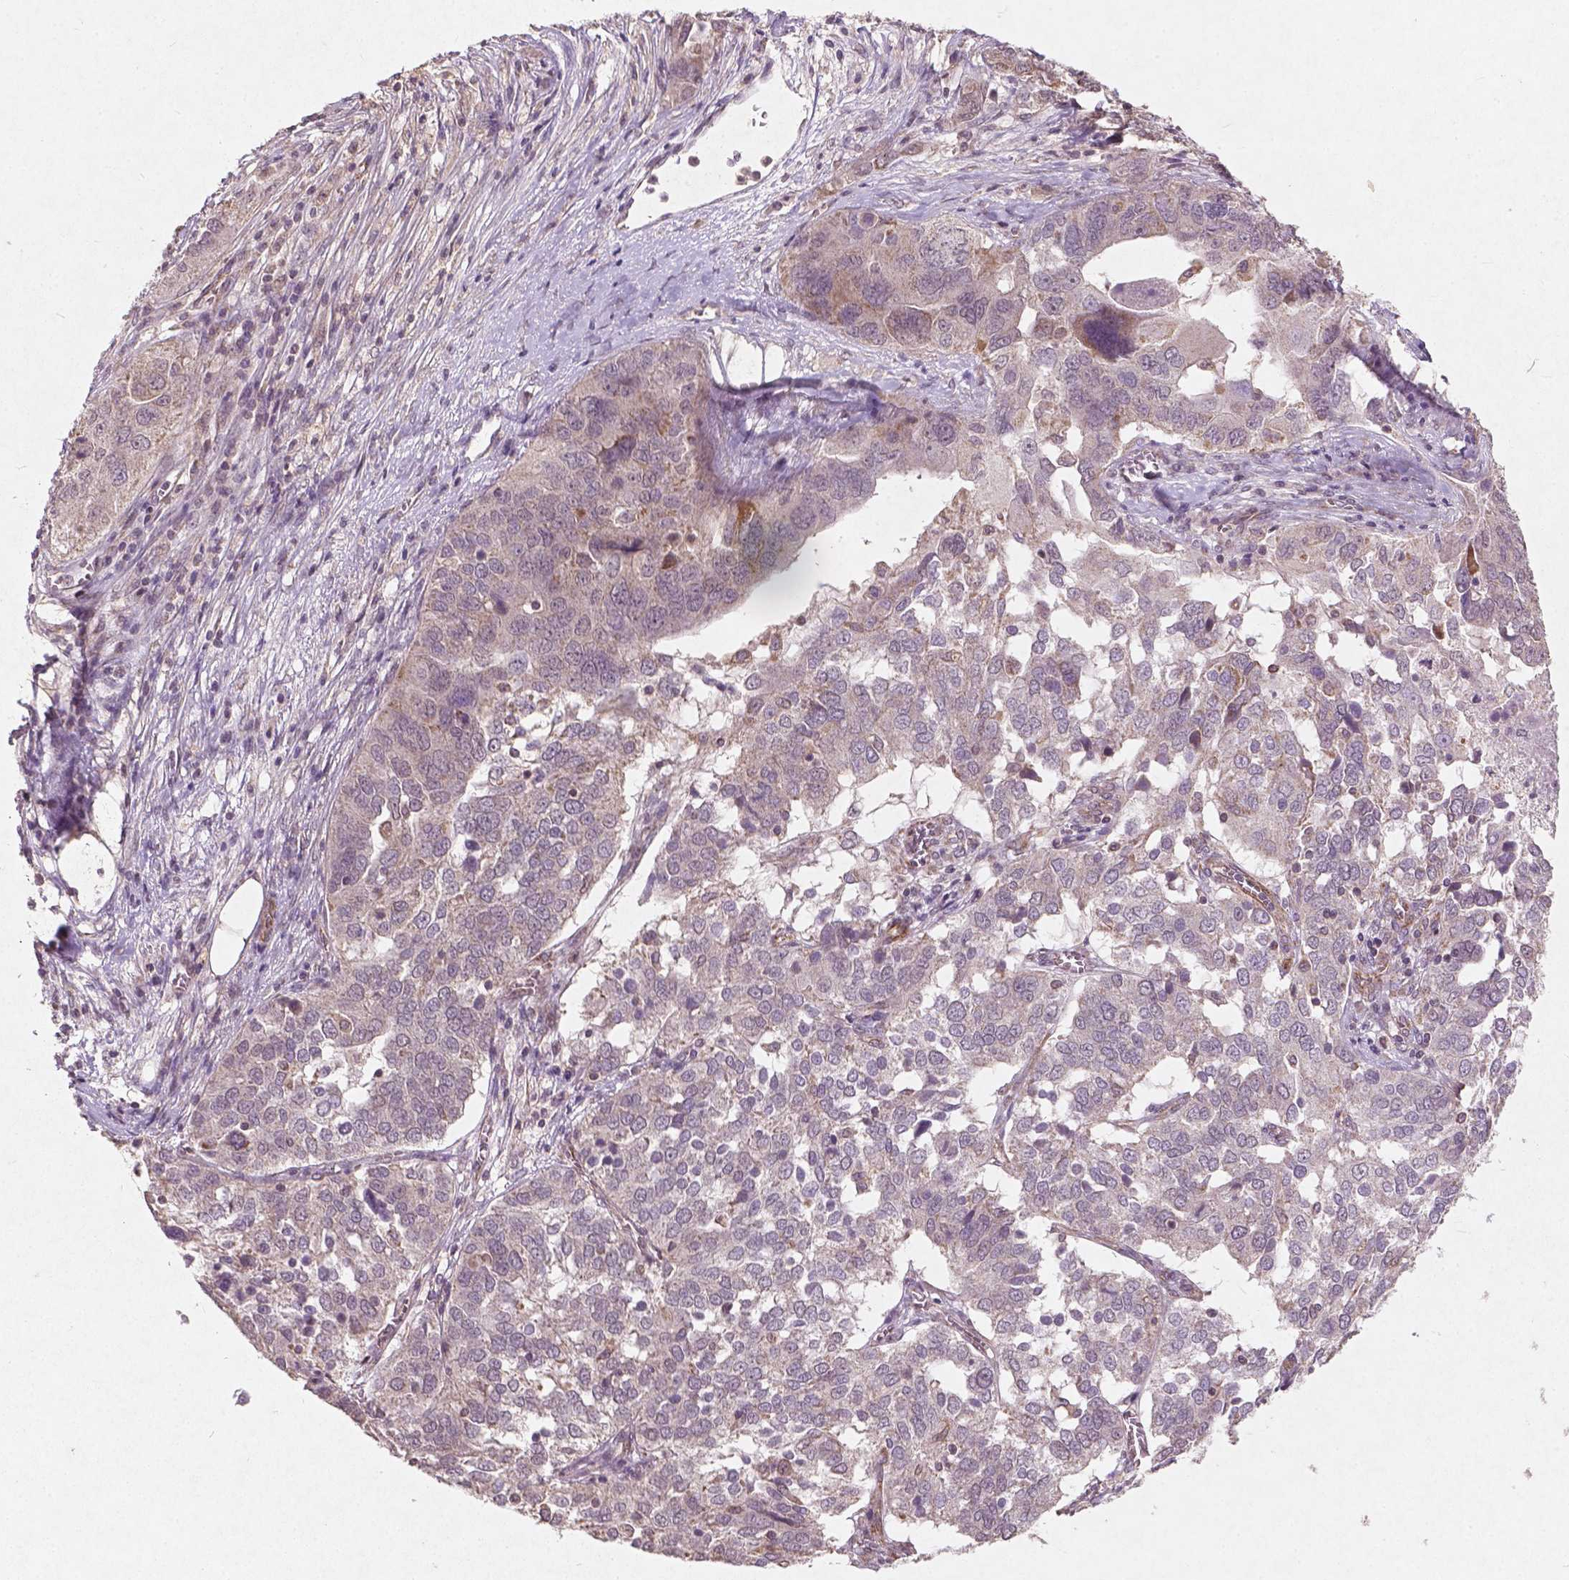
{"staining": {"intensity": "negative", "quantity": "none", "location": "none"}, "tissue": "ovarian cancer", "cell_type": "Tumor cells", "image_type": "cancer", "snomed": [{"axis": "morphology", "description": "Carcinoma, endometroid"}, {"axis": "topography", "description": "Soft tissue"}, {"axis": "topography", "description": "Ovary"}], "caption": "A photomicrograph of human ovarian cancer (endometroid carcinoma) is negative for staining in tumor cells.", "gene": "SMAD2", "patient": {"sex": "female", "age": 52}}